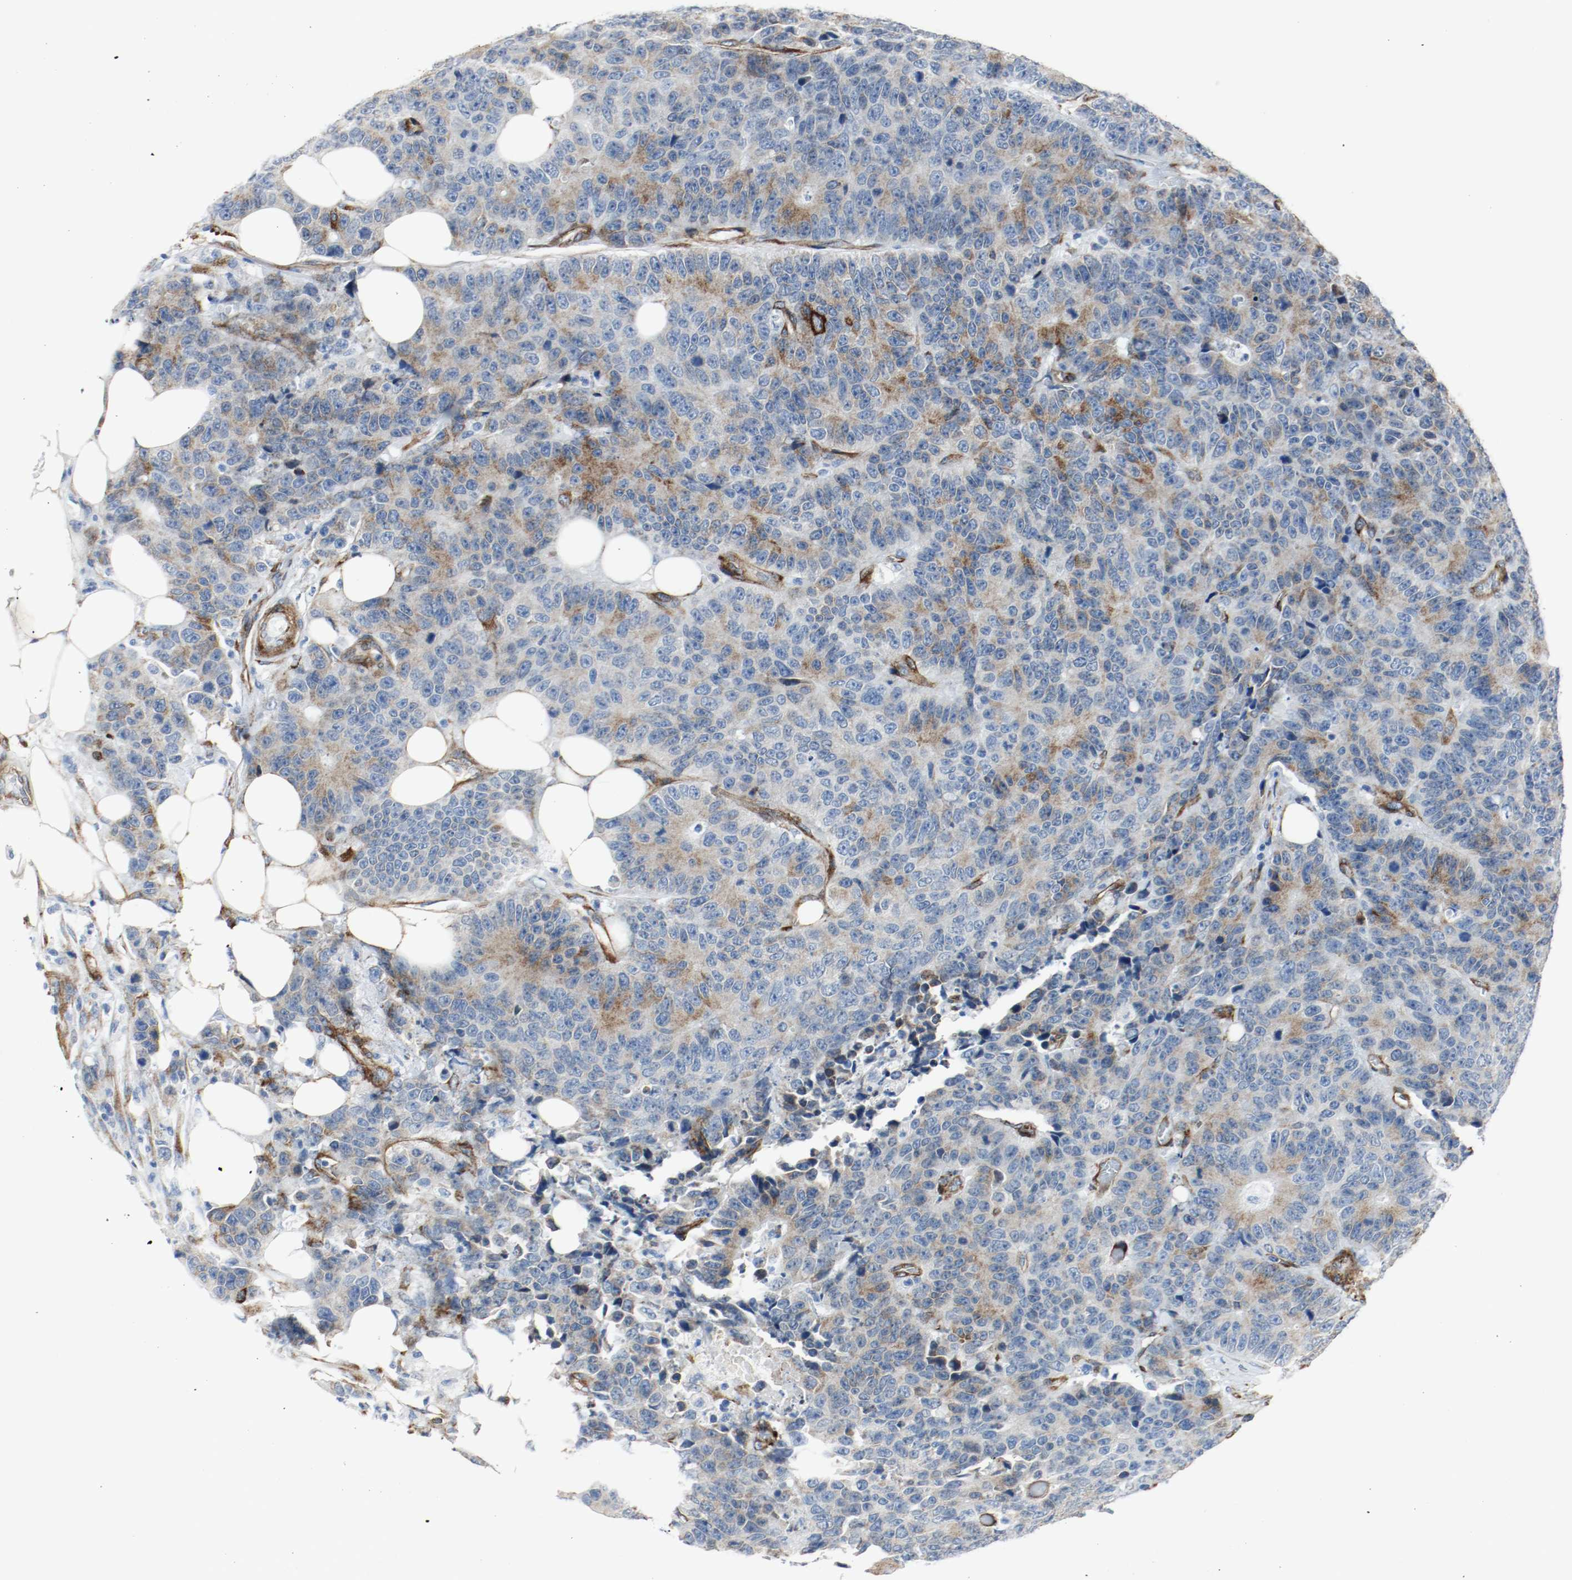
{"staining": {"intensity": "weak", "quantity": "25%-75%", "location": "cytoplasmic/membranous"}, "tissue": "colorectal cancer", "cell_type": "Tumor cells", "image_type": "cancer", "snomed": [{"axis": "morphology", "description": "Adenocarcinoma, NOS"}, {"axis": "topography", "description": "Colon"}], "caption": "DAB (3,3'-diaminobenzidine) immunohistochemical staining of adenocarcinoma (colorectal) reveals weak cytoplasmic/membranous protein staining in about 25%-75% of tumor cells.", "gene": "LAMB1", "patient": {"sex": "female", "age": 86}}